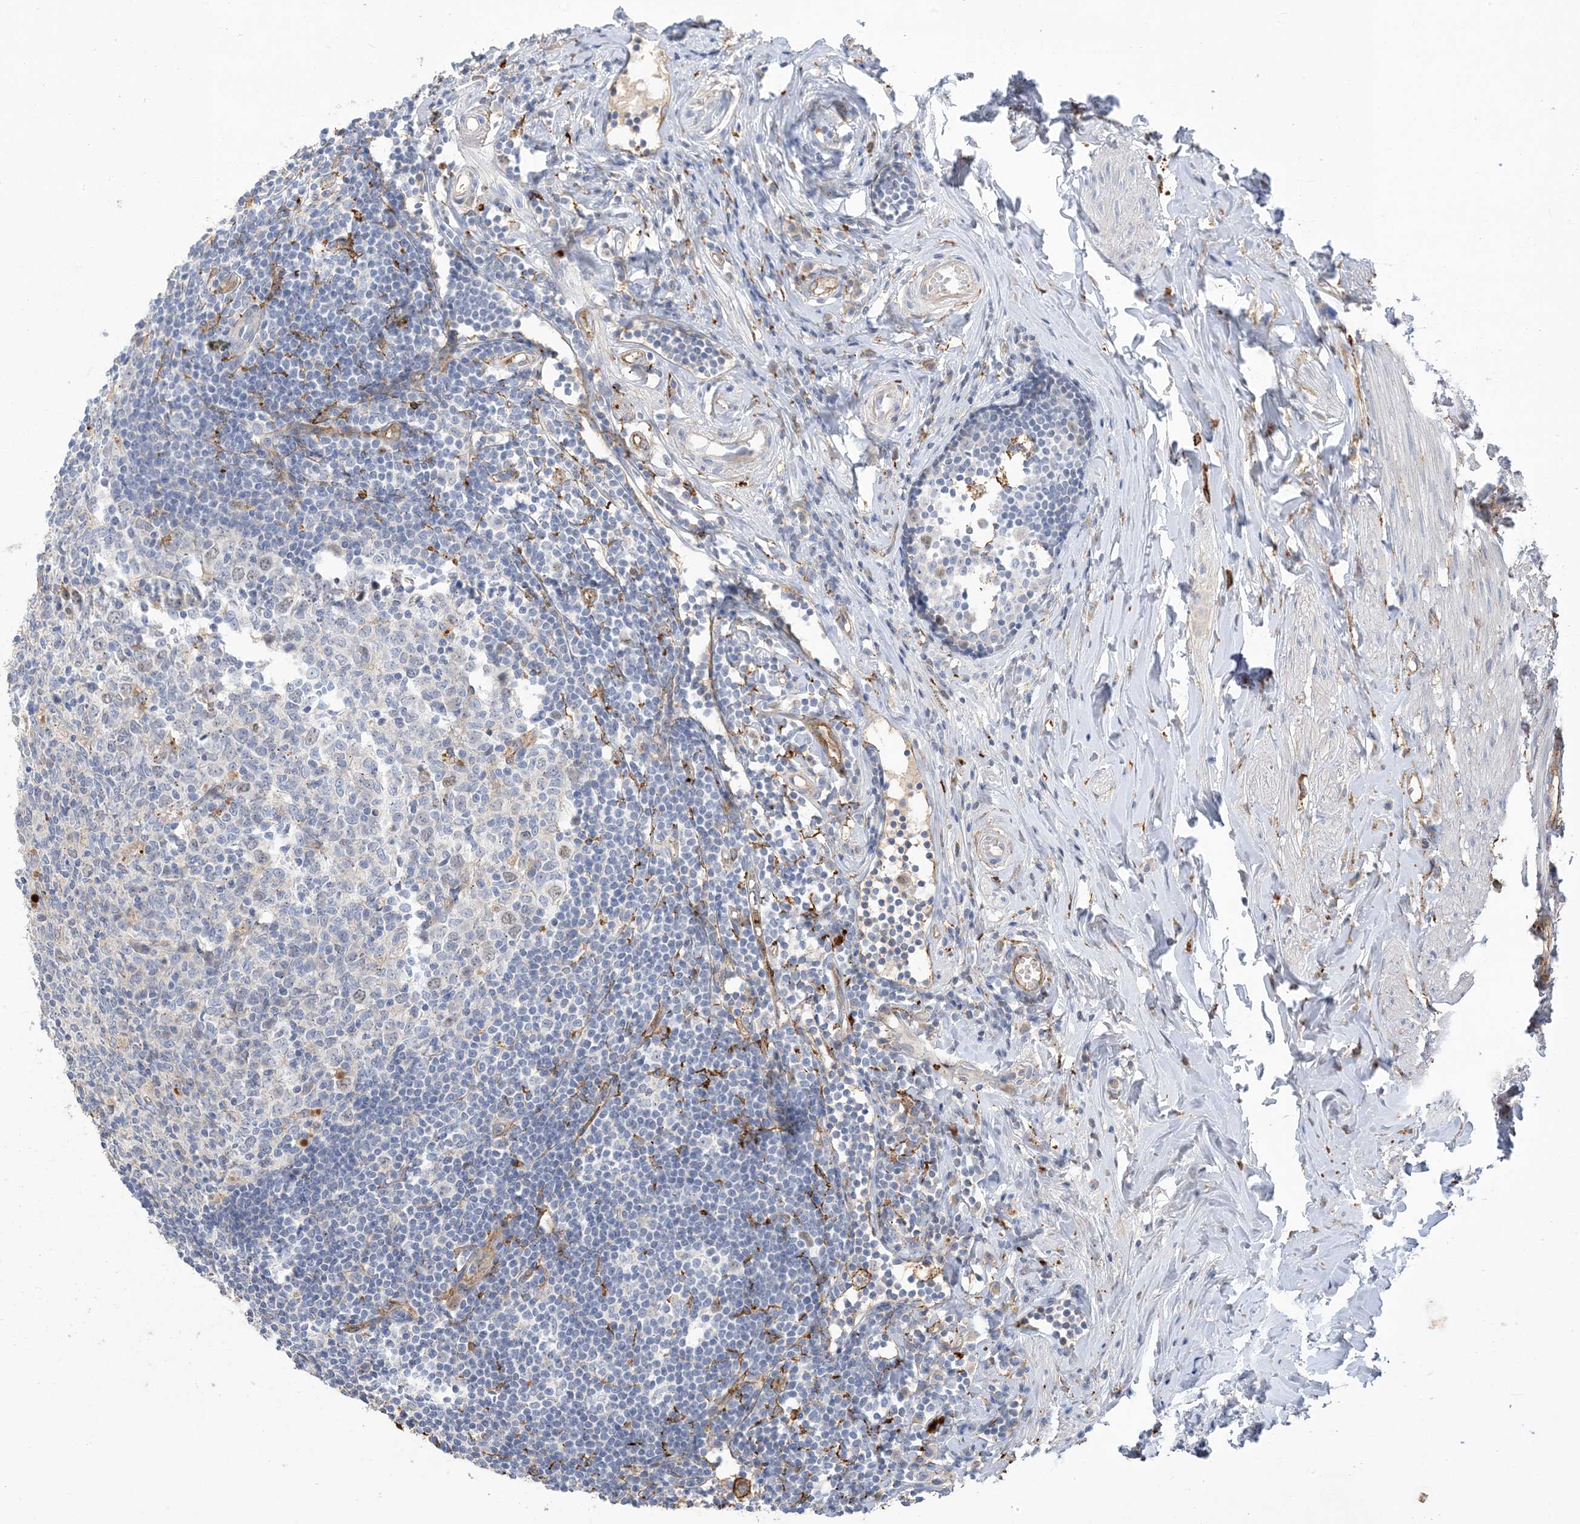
{"staining": {"intensity": "weak", "quantity": "25%-75%", "location": "cytoplasmic/membranous"}, "tissue": "appendix", "cell_type": "Glandular cells", "image_type": "normal", "snomed": [{"axis": "morphology", "description": "Normal tissue, NOS"}, {"axis": "topography", "description": "Appendix"}], "caption": "Immunohistochemical staining of benign appendix demonstrates weak cytoplasmic/membranous protein expression in approximately 25%-75% of glandular cells. The protein of interest is stained brown, and the nuclei are stained in blue (DAB (3,3'-diaminobenzidine) IHC with brightfield microscopy, high magnification).", "gene": "PEAR1", "patient": {"sex": "female", "age": 54}}